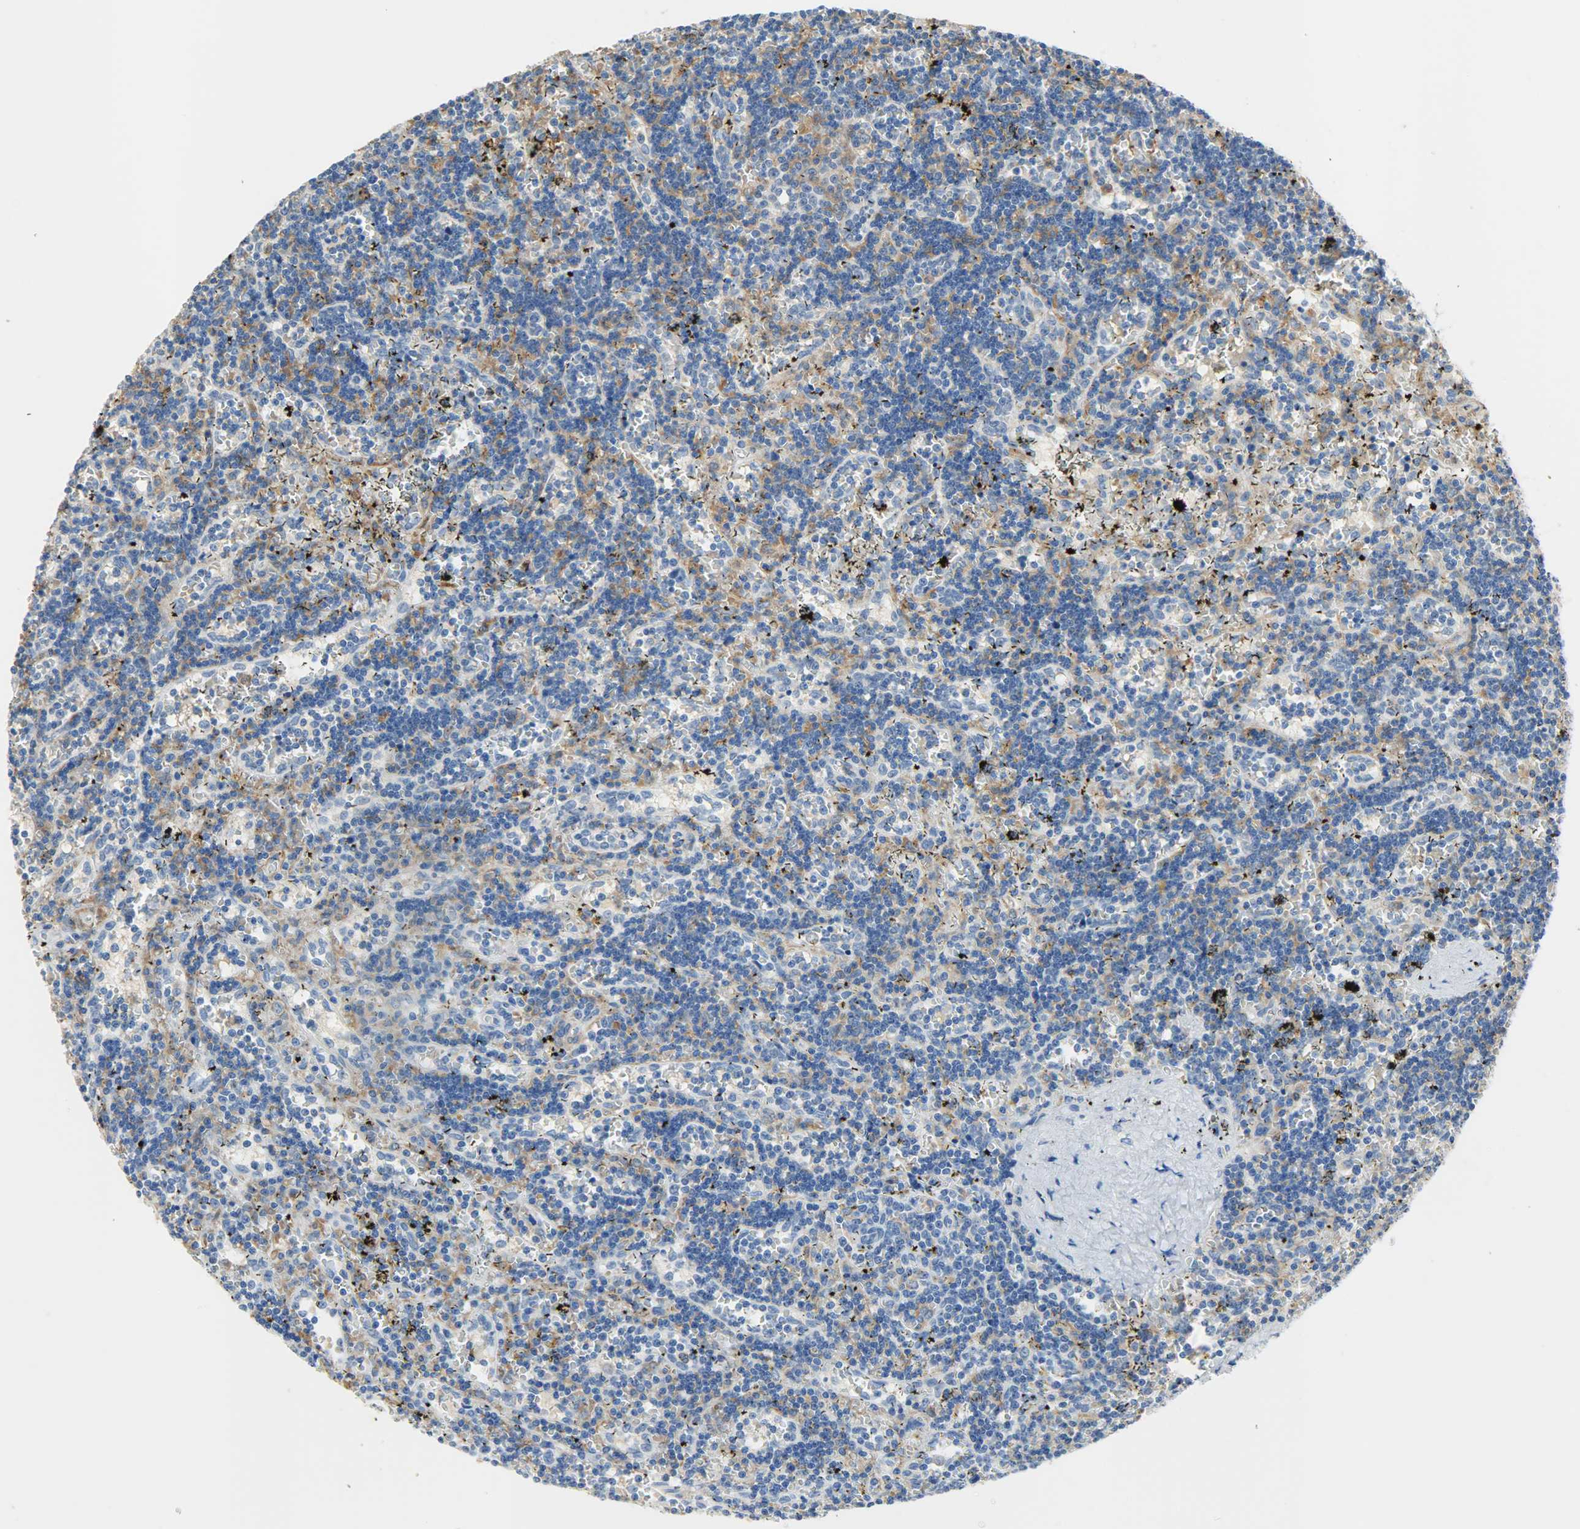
{"staining": {"intensity": "negative", "quantity": "none", "location": "none"}, "tissue": "lymphoma", "cell_type": "Tumor cells", "image_type": "cancer", "snomed": [{"axis": "morphology", "description": "Malignant lymphoma, non-Hodgkin's type, Low grade"}, {"axis": "topography", "description": "Spleen"}], "caption": "Tumor cells show no significant protein expression in lymphoma. (IHC, brightfield microscopy, high magnification).", "gene": "SKAP2", "patient": {"sex": "male", "age": 60}}